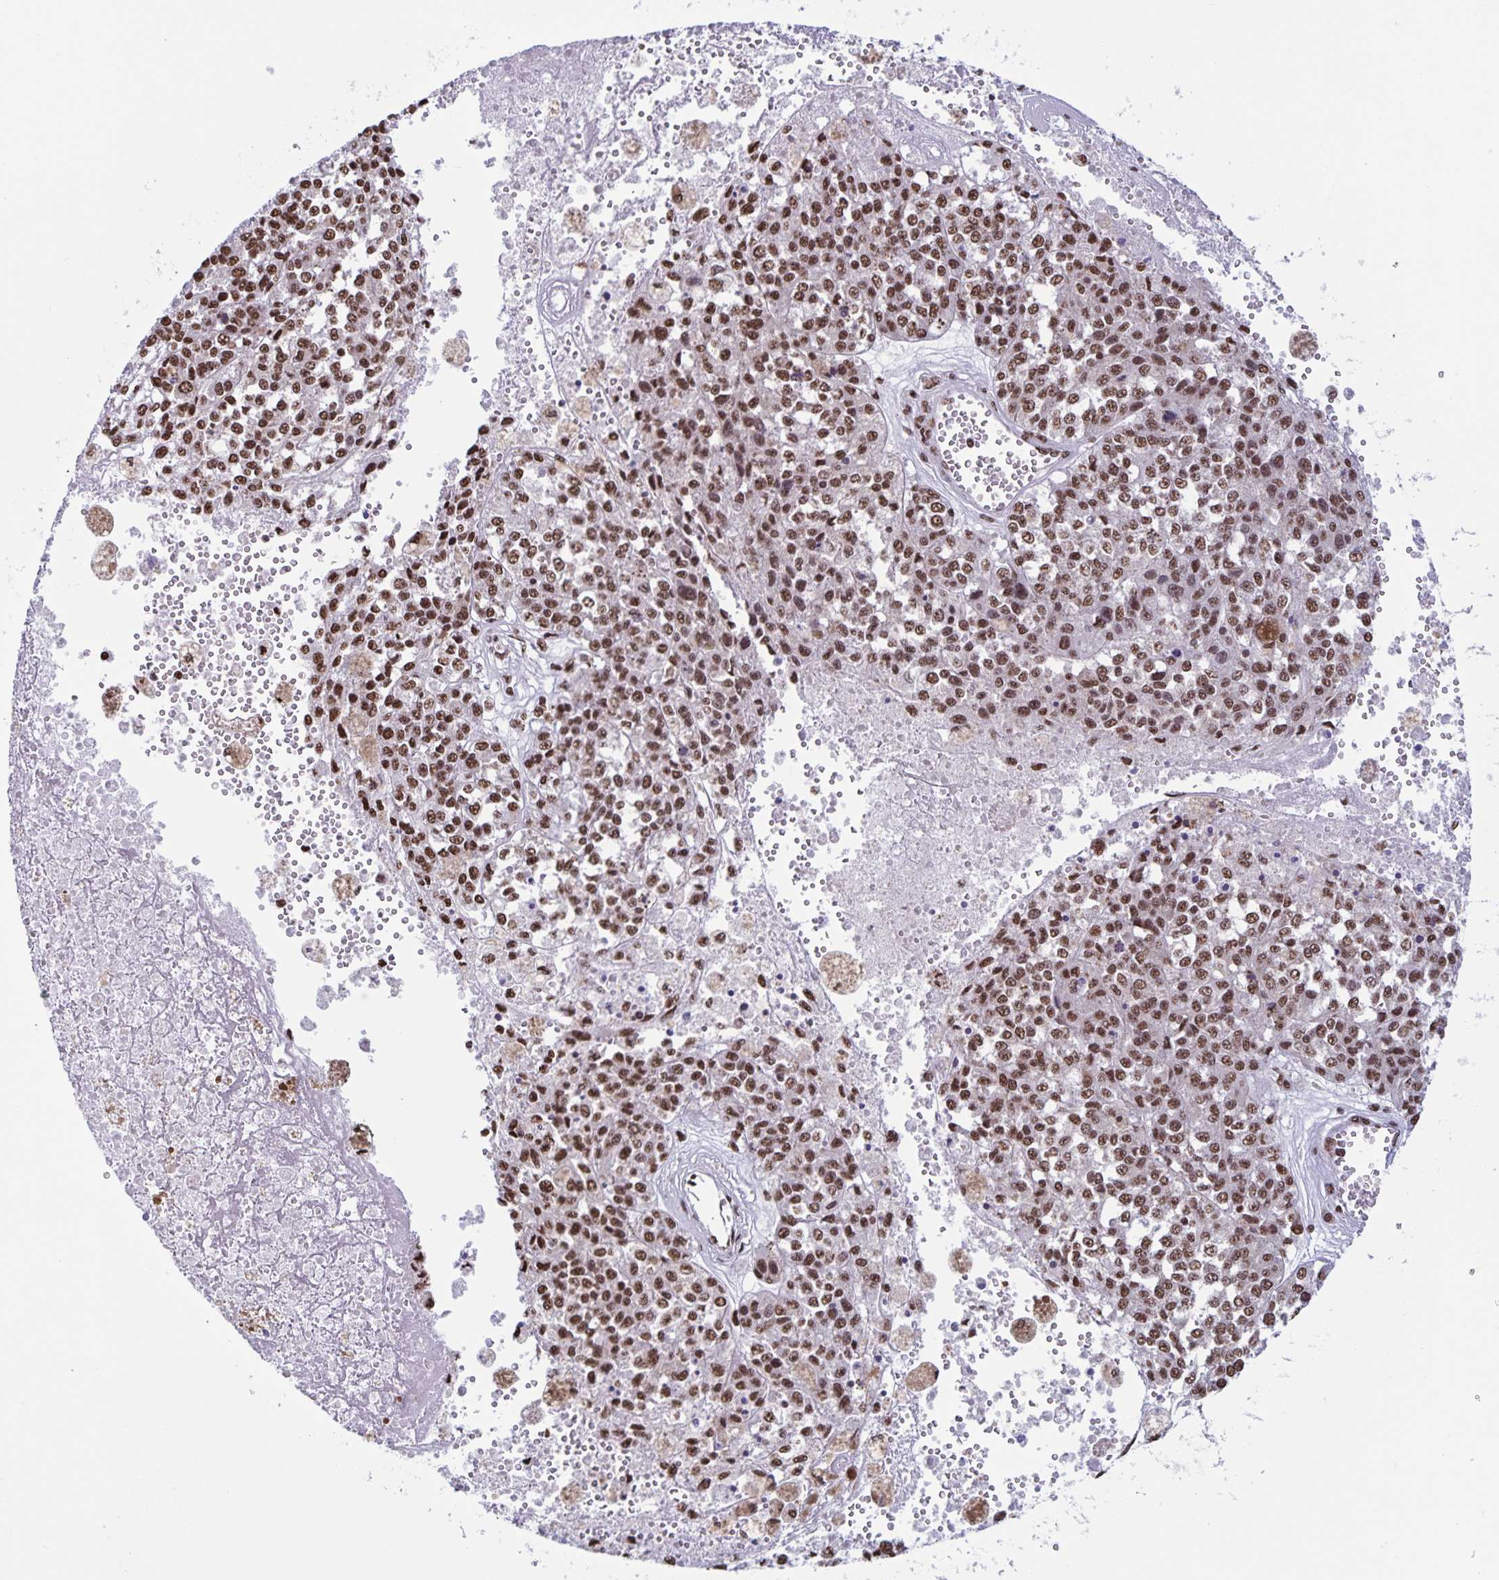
{"staining": {"intensity": "moderate", "quantity": ">75%", "location": "nuclear"}, "tissue": "melanoma", "cell_type": "Tumor cells", "image_type": "cancer", "snomed": [{"axis": "morphology", "description": "Malignant melanoma, Metastatic site"}, {"axis": "topography", "description": "Lymph node"}], "caption": "Immunohistochemical staining of melanoma displays medium levels of moderate nuclear staining in about >75% of tumor cells.", "gene": "DUT", "patient": {"sex": "female", "age": 64}}